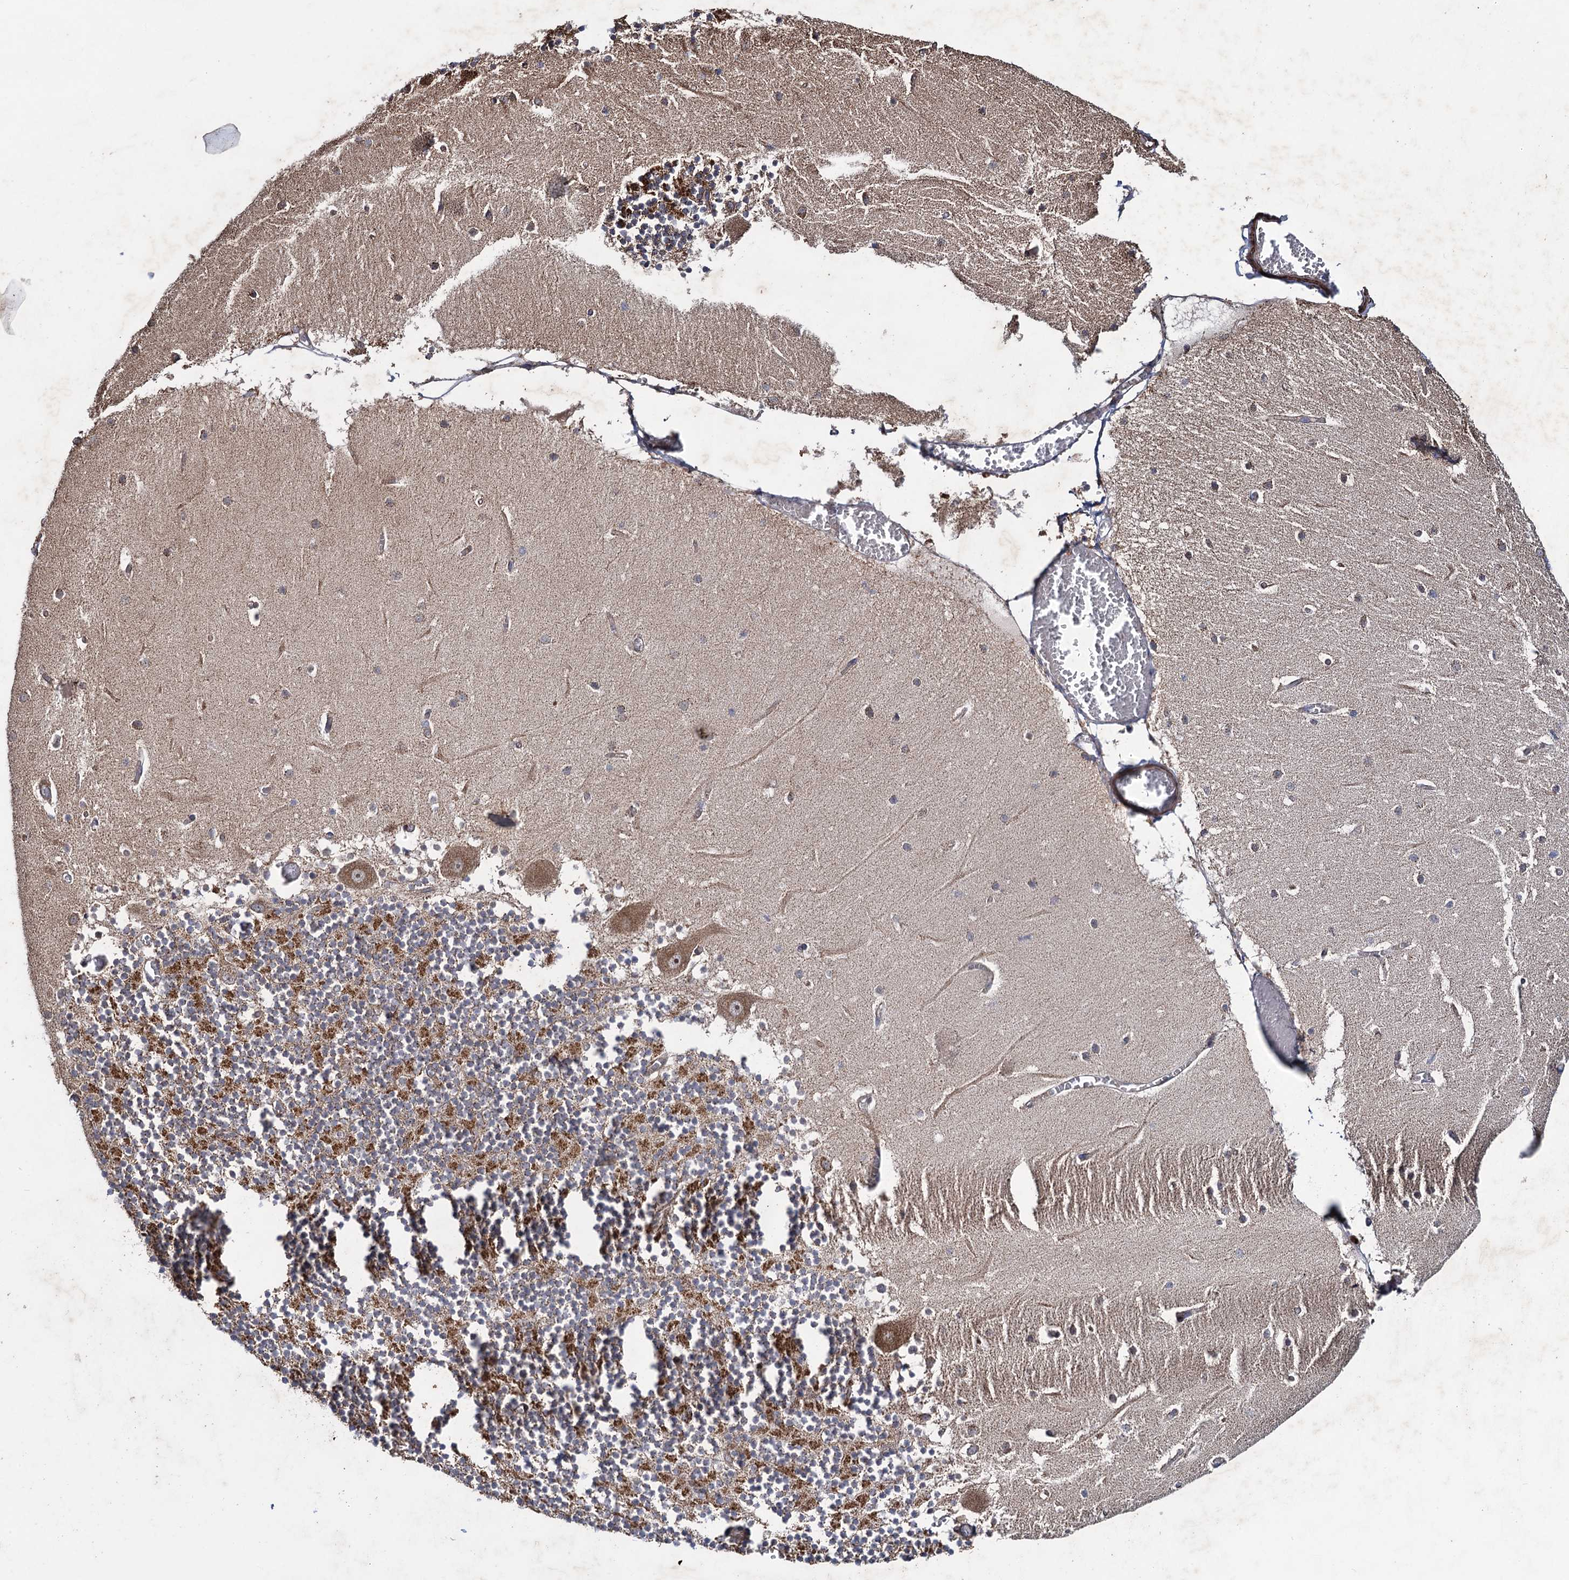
{"staining": {"intensity": "strong", "quantity": "25%-75%", "location": "cytoplasmic/membranous"}, "tissue": "cerebellum", "cell_type": "Cells in granular layer", "image_type": "normal", "snomed": [{"axis": "morphology", "description": "Normal tissue, NOS"}, {"axis": "topography", "description": "Cerebellum"}], "caption": "Cerebellum stained with a brown dye reveals strong cytoplasmic/membranous positive positivity in approximately 25%-75% of cells in granular layer.", "gene": "HAUS1", "patient": {"sex": "female", "age": 28}}